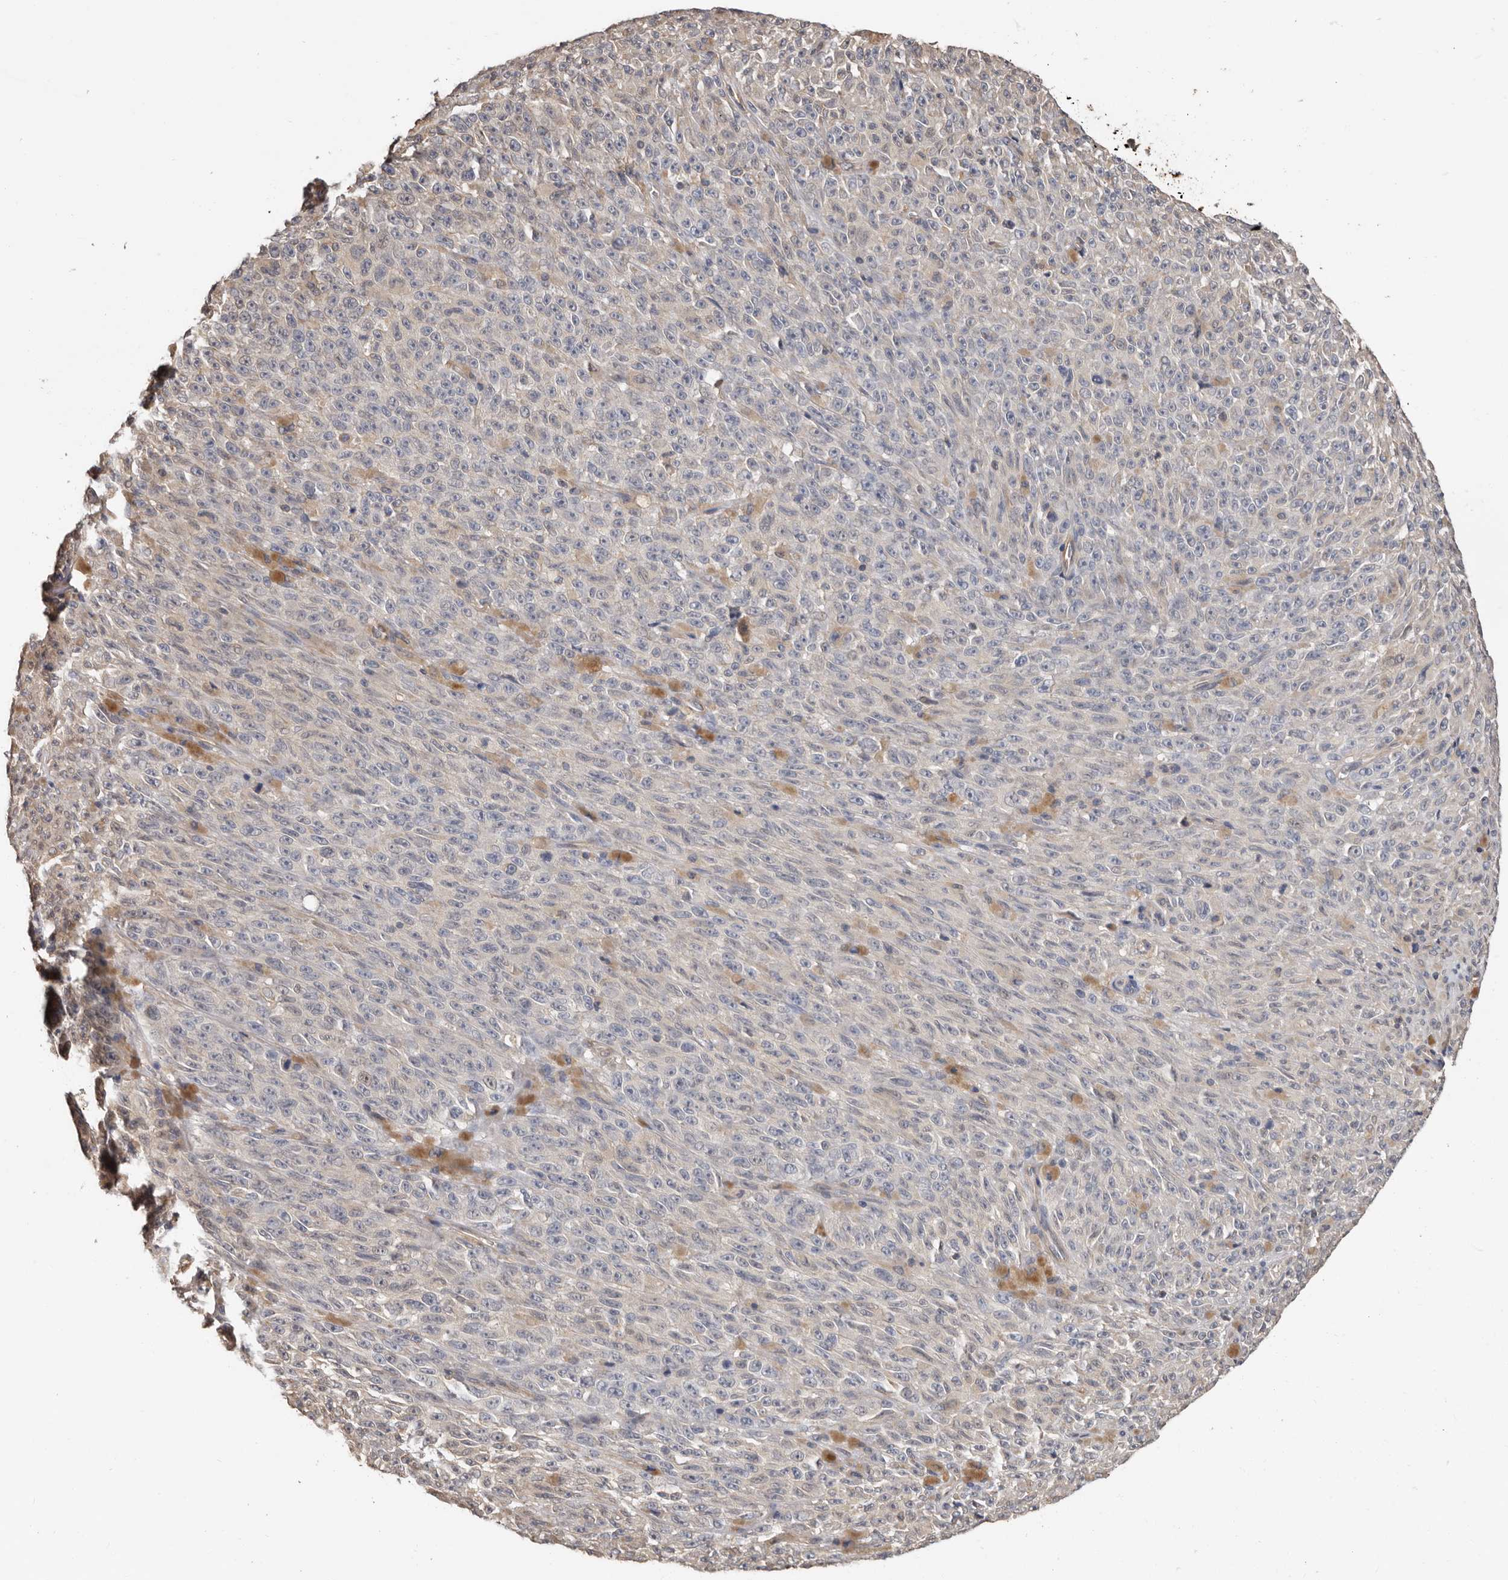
{"staining": {"intensity": "weak", "quantity": "<25%", "location": "cytoplasmic/membranous"}, "tissue": "melanoma", "cell_type": "Tumor cells", "image_type": "cancer", "snomed": [{"axis": "morphology", "description": "Malignant melanoma, NOS"}, {"axis": "topography", "description": "Skin"}], "caption": "Immunohistochemistry (IHC) of human malignant melanoma demonstrates no positivity in tumor cells.", "gene": "MRPL18", "patient": {"sex": "female", "age": 82}}